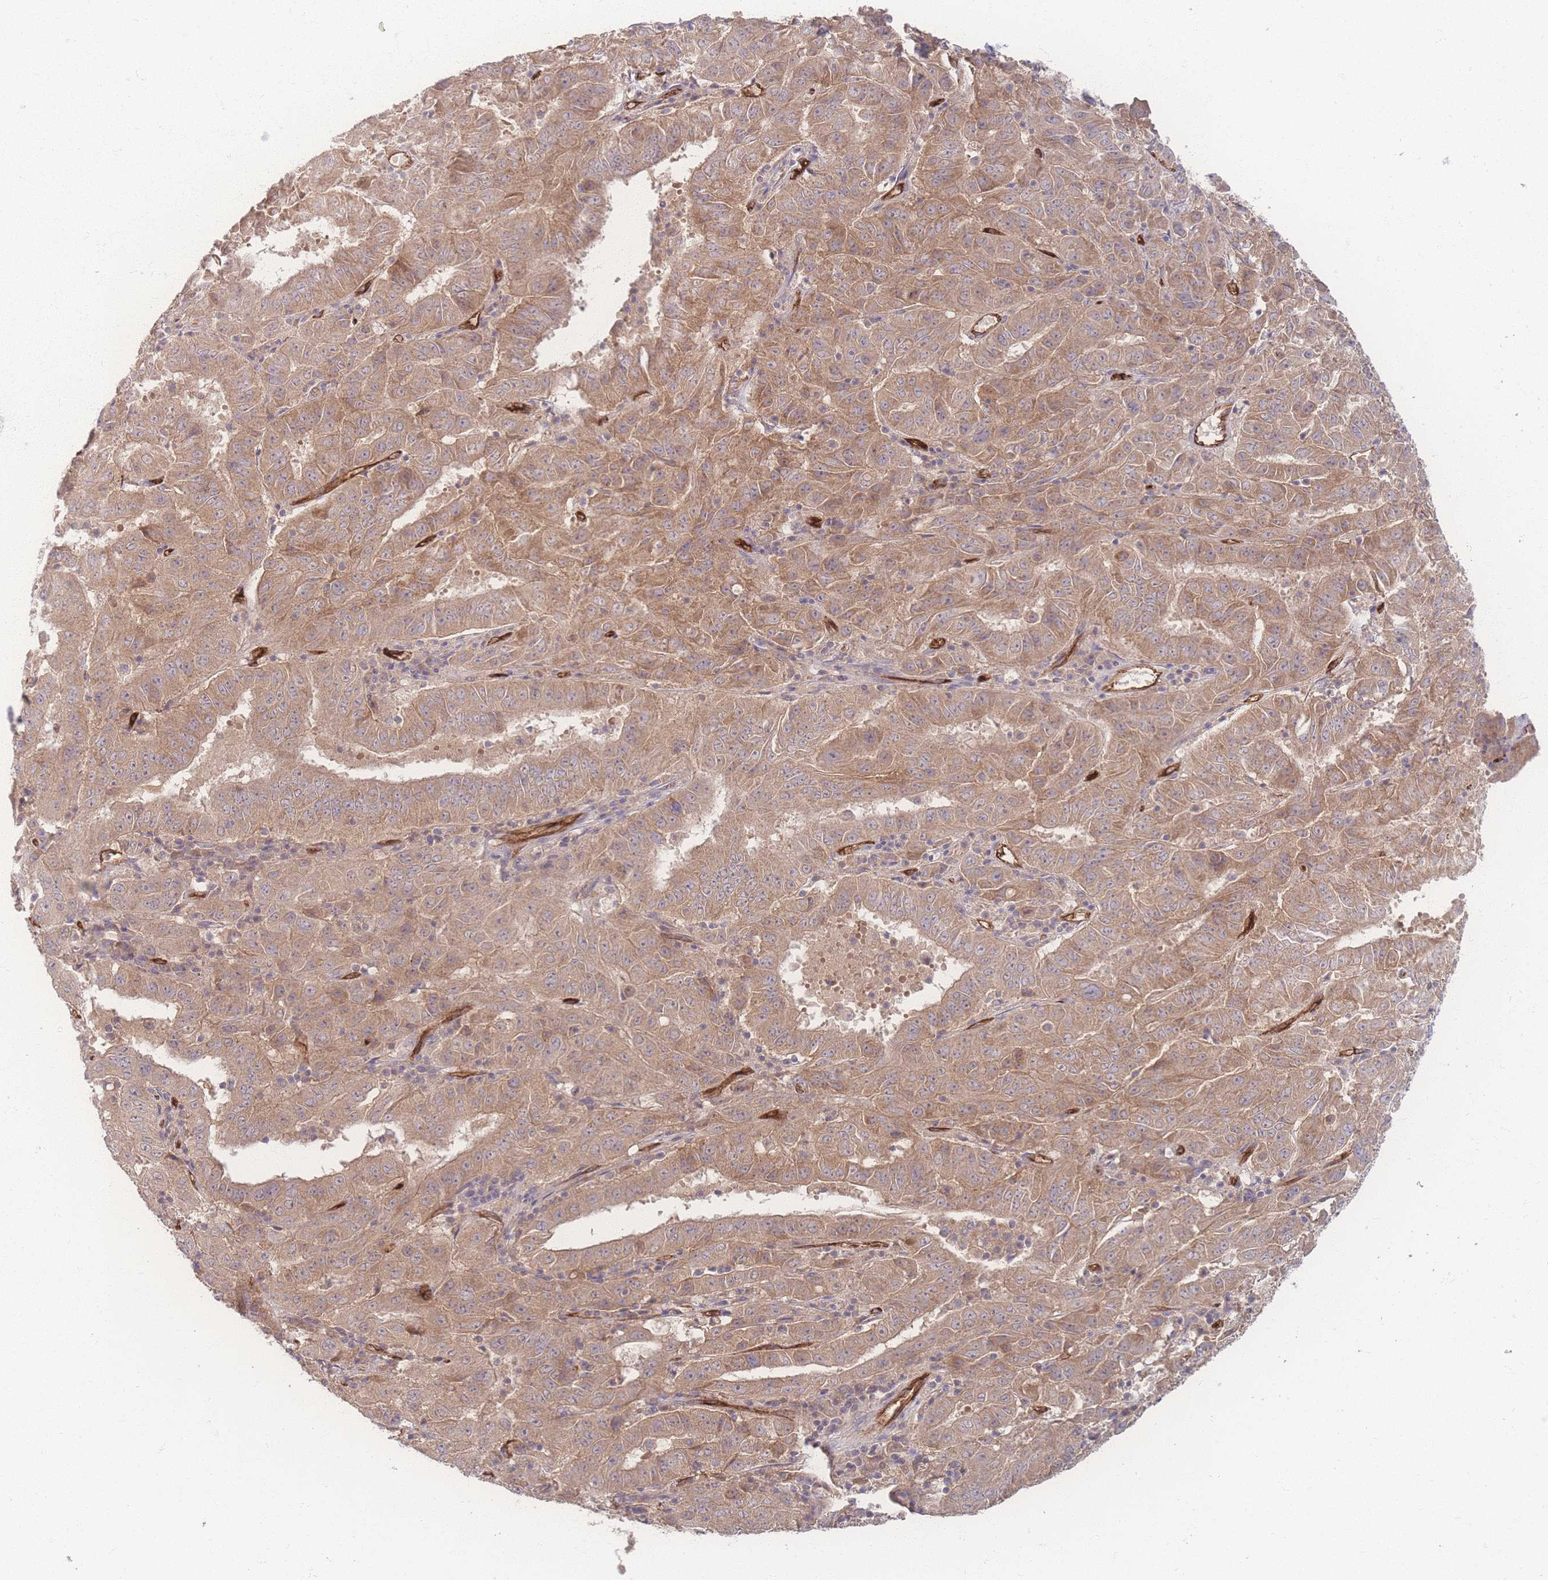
{"staining": {"intensity": "moderate", "quantity": ">75%", "location": "cytoplasmic/membranous"}, "tissue": "pancreatic cancer", "cell_type": "Tumor cells", "image_type": "cancer", "snomed": [{"axis": "morphology", "description": "Adenocarcinoma, NOS"}, {"axis": "topography", "description": "Pancreas"}], "caption": "This is an image of IHC staining of adenocarcinoma (pancreatic), which shows moderate expression in the cytoplasmic/membranous of tumor cells.", "gene": "INSR", "patient": {"sex": "male", "age": 63}}